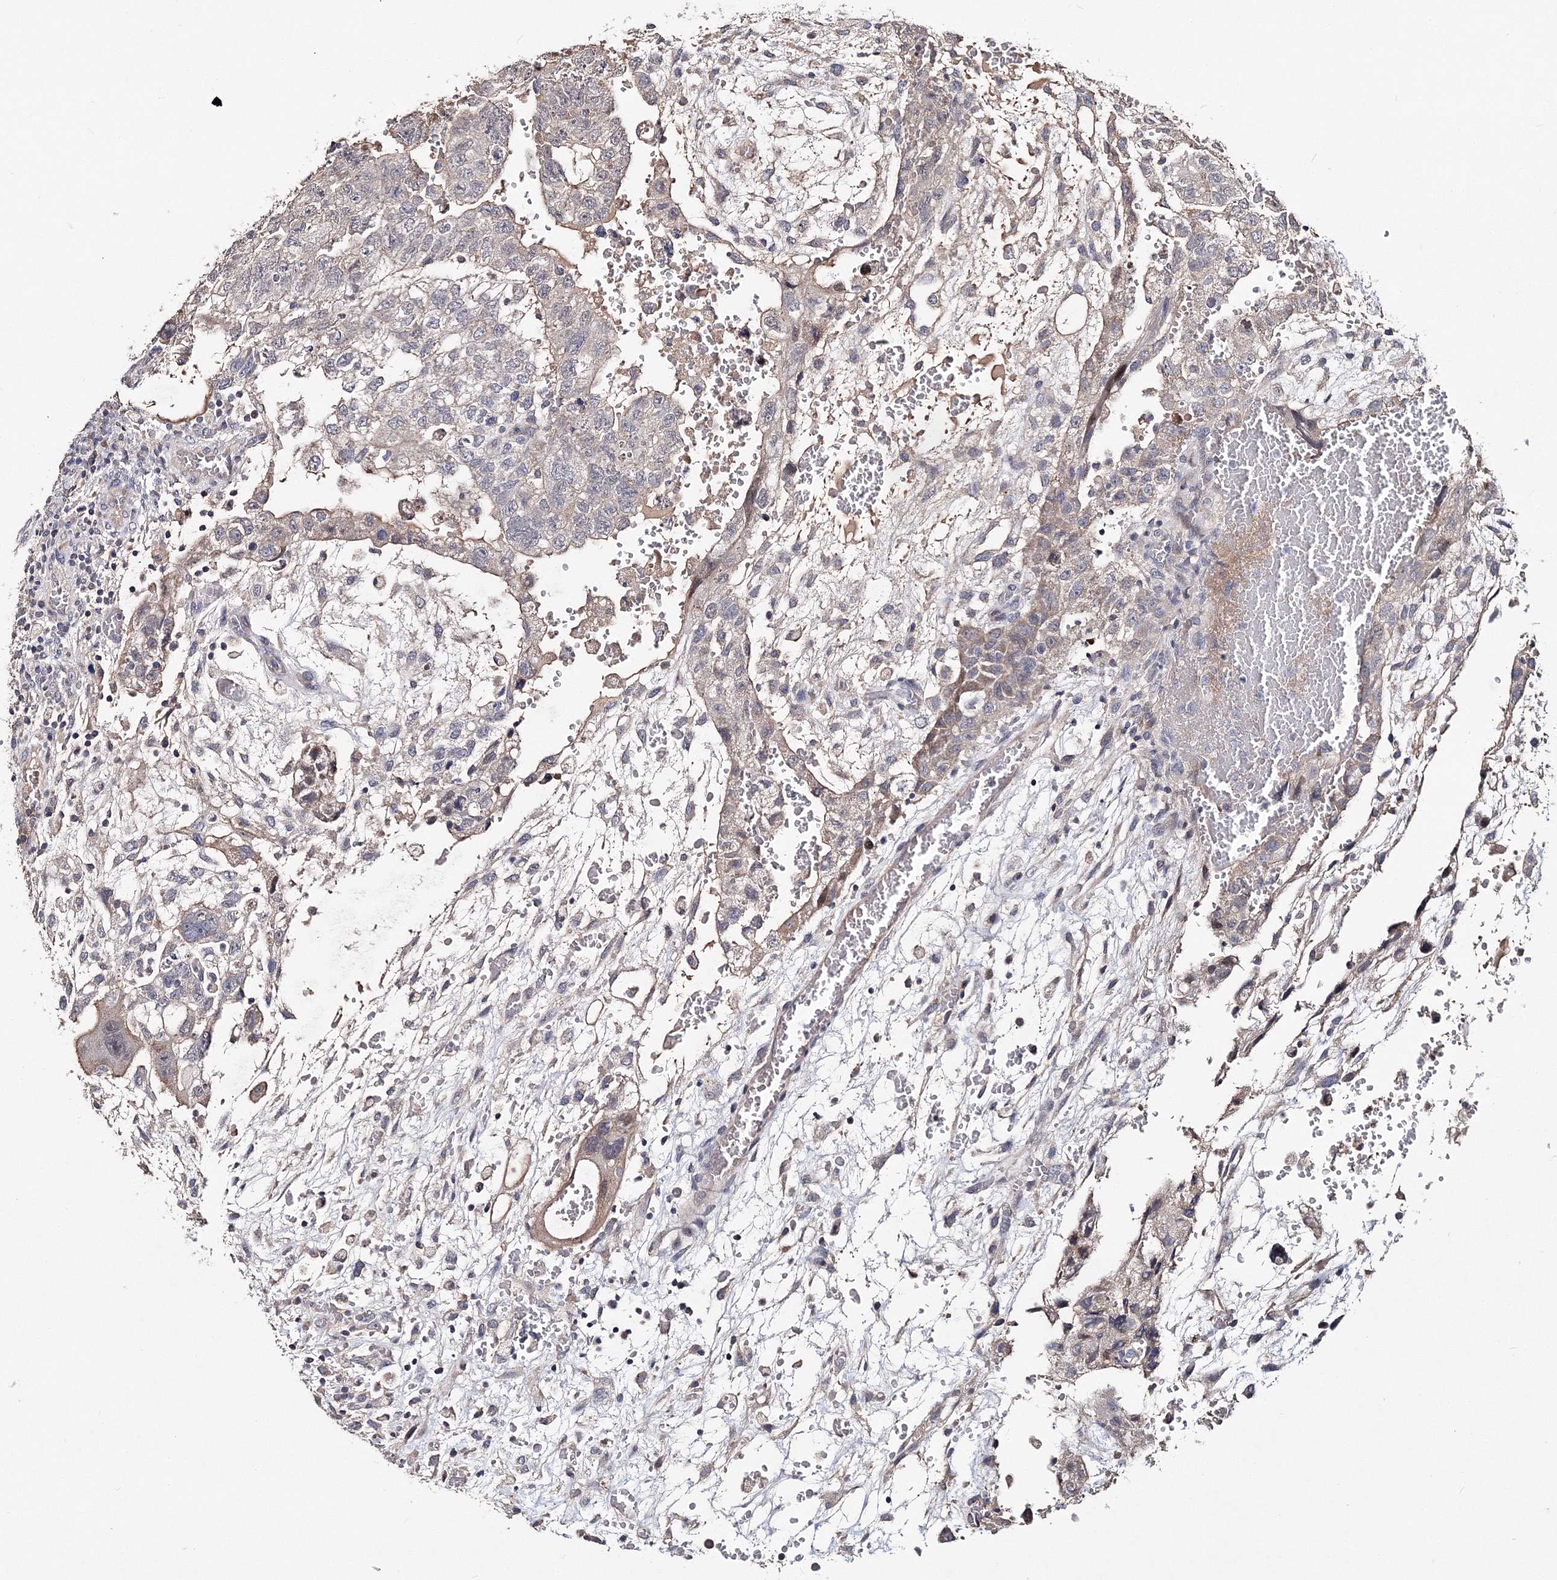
{"staining": {"intensity": "weak", "quantity": "<25%", "location": "cytoplasmic/membranous"}, "tissue": "testis cancer", "cell_type": "Tumor cells", "image_type": "cancer", "snomed": [{"axis": "morphology", "description": "Carcinoma, Embryonal, NOS"}, {"axis": "topography", "description": "Testis"}], "caption": "Testis cancer (embryonal carcinoma) stained for a protein using IHC demonstrates no staining tumor cells.", "gene": "GJB5", "patient": {"sex": "male", "age": 36}}